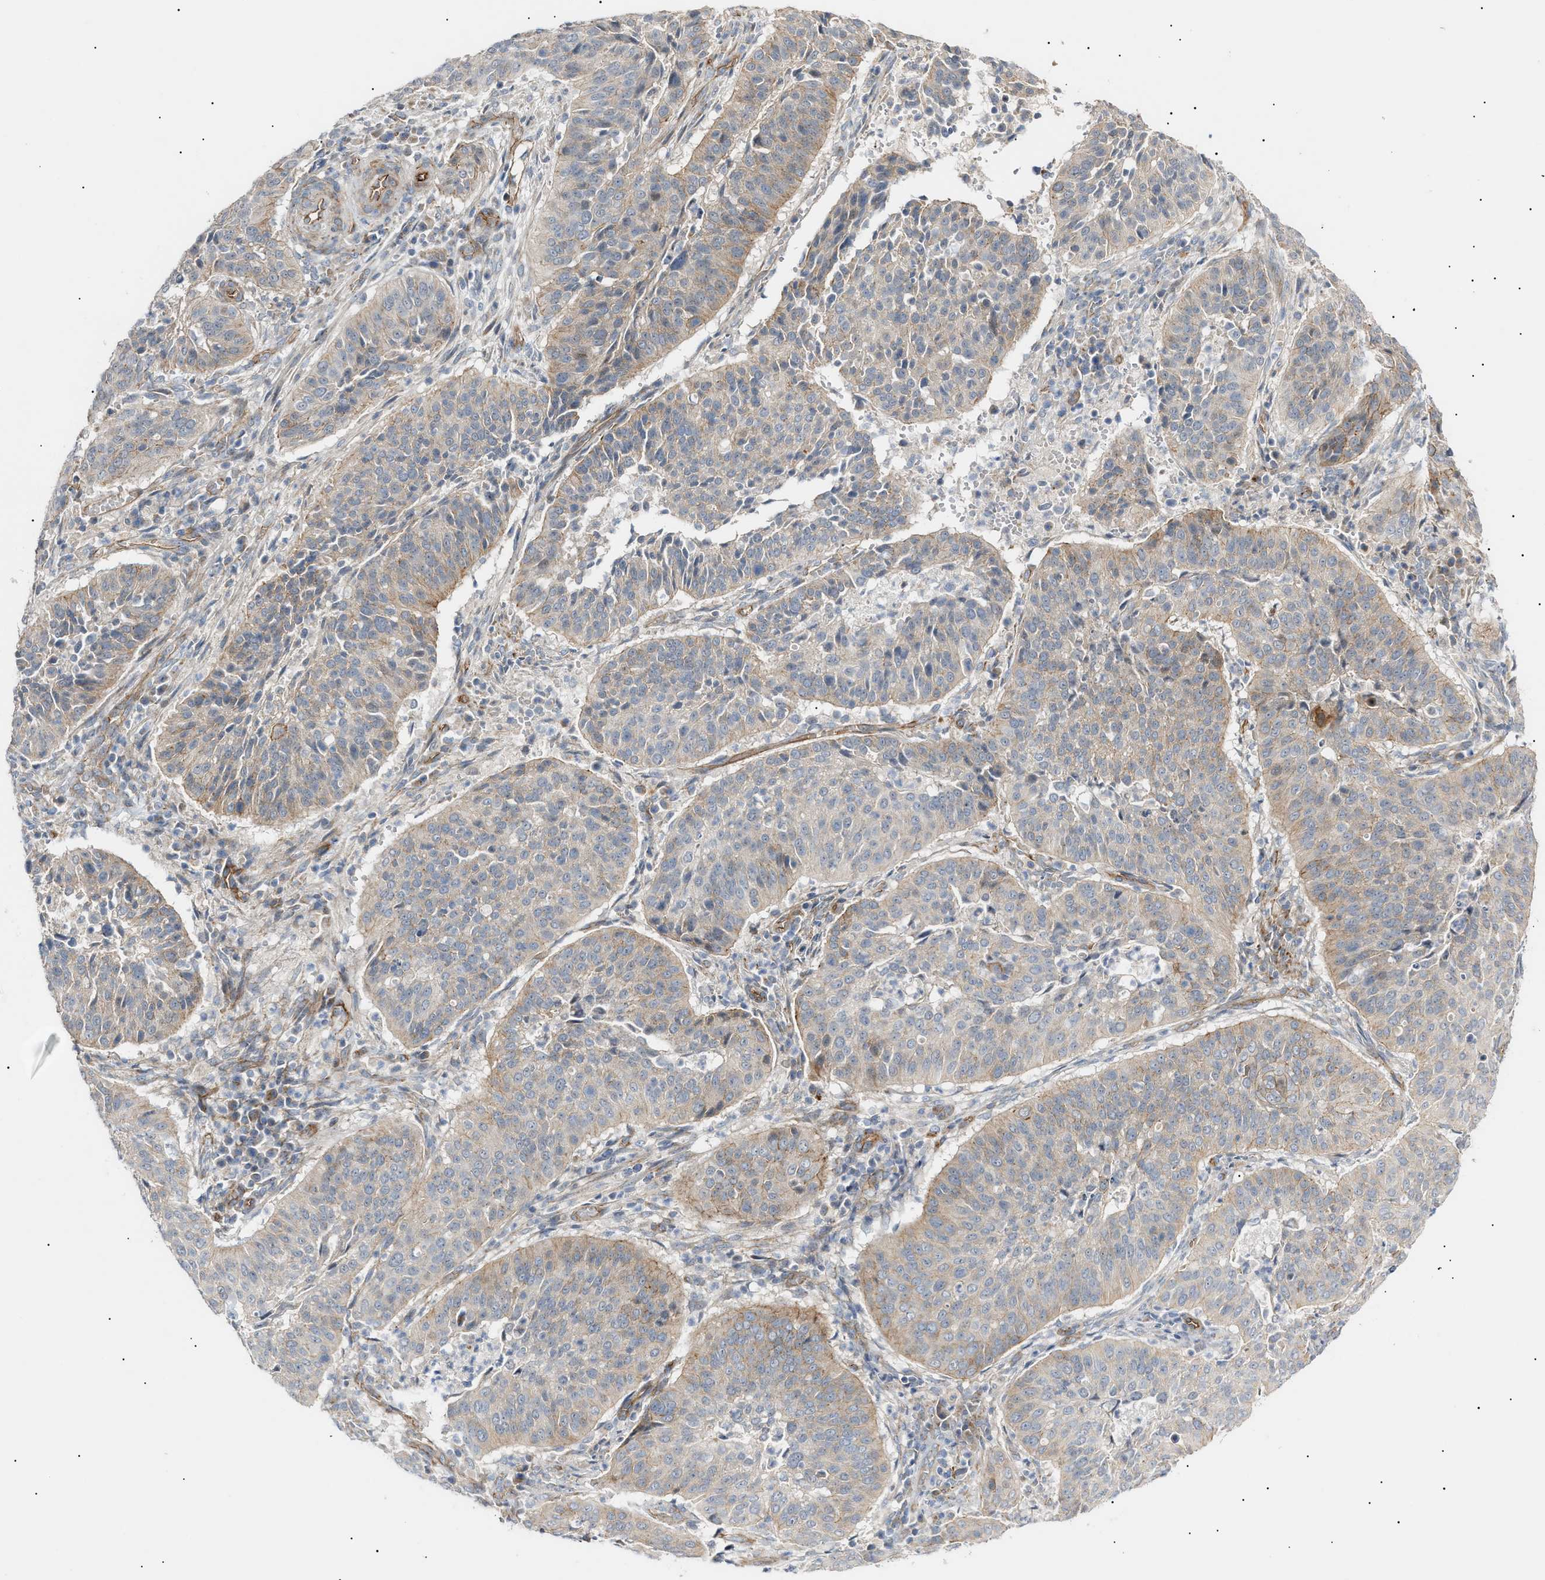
{"staining": {"intensity": "moderate", "quantity": "<25%", "location": "cytoplasmic/membranous"}, "tissue": "cervical cancer", "cell_type": "Tumor cells", "image_type": "cancer", "snomed": [{"axis": "morphology", "description": "Normal tissue, NOS"}, {"axis": "morphology", "description": "Squamous cell carcinoma, NOS"}, {"axis": "topography", "description": "Cervix"}], "caption": "Immunohistochemistry histopathology image of squamous cell carcinoma (cervical) stained for a protein (brown), which demonstrates low levels of moderate cytoplasmic/membranous staining in about <25% of tumor cells.", "gene": "ZFHX2", "patient": {"sex": "female", "age": 39}}